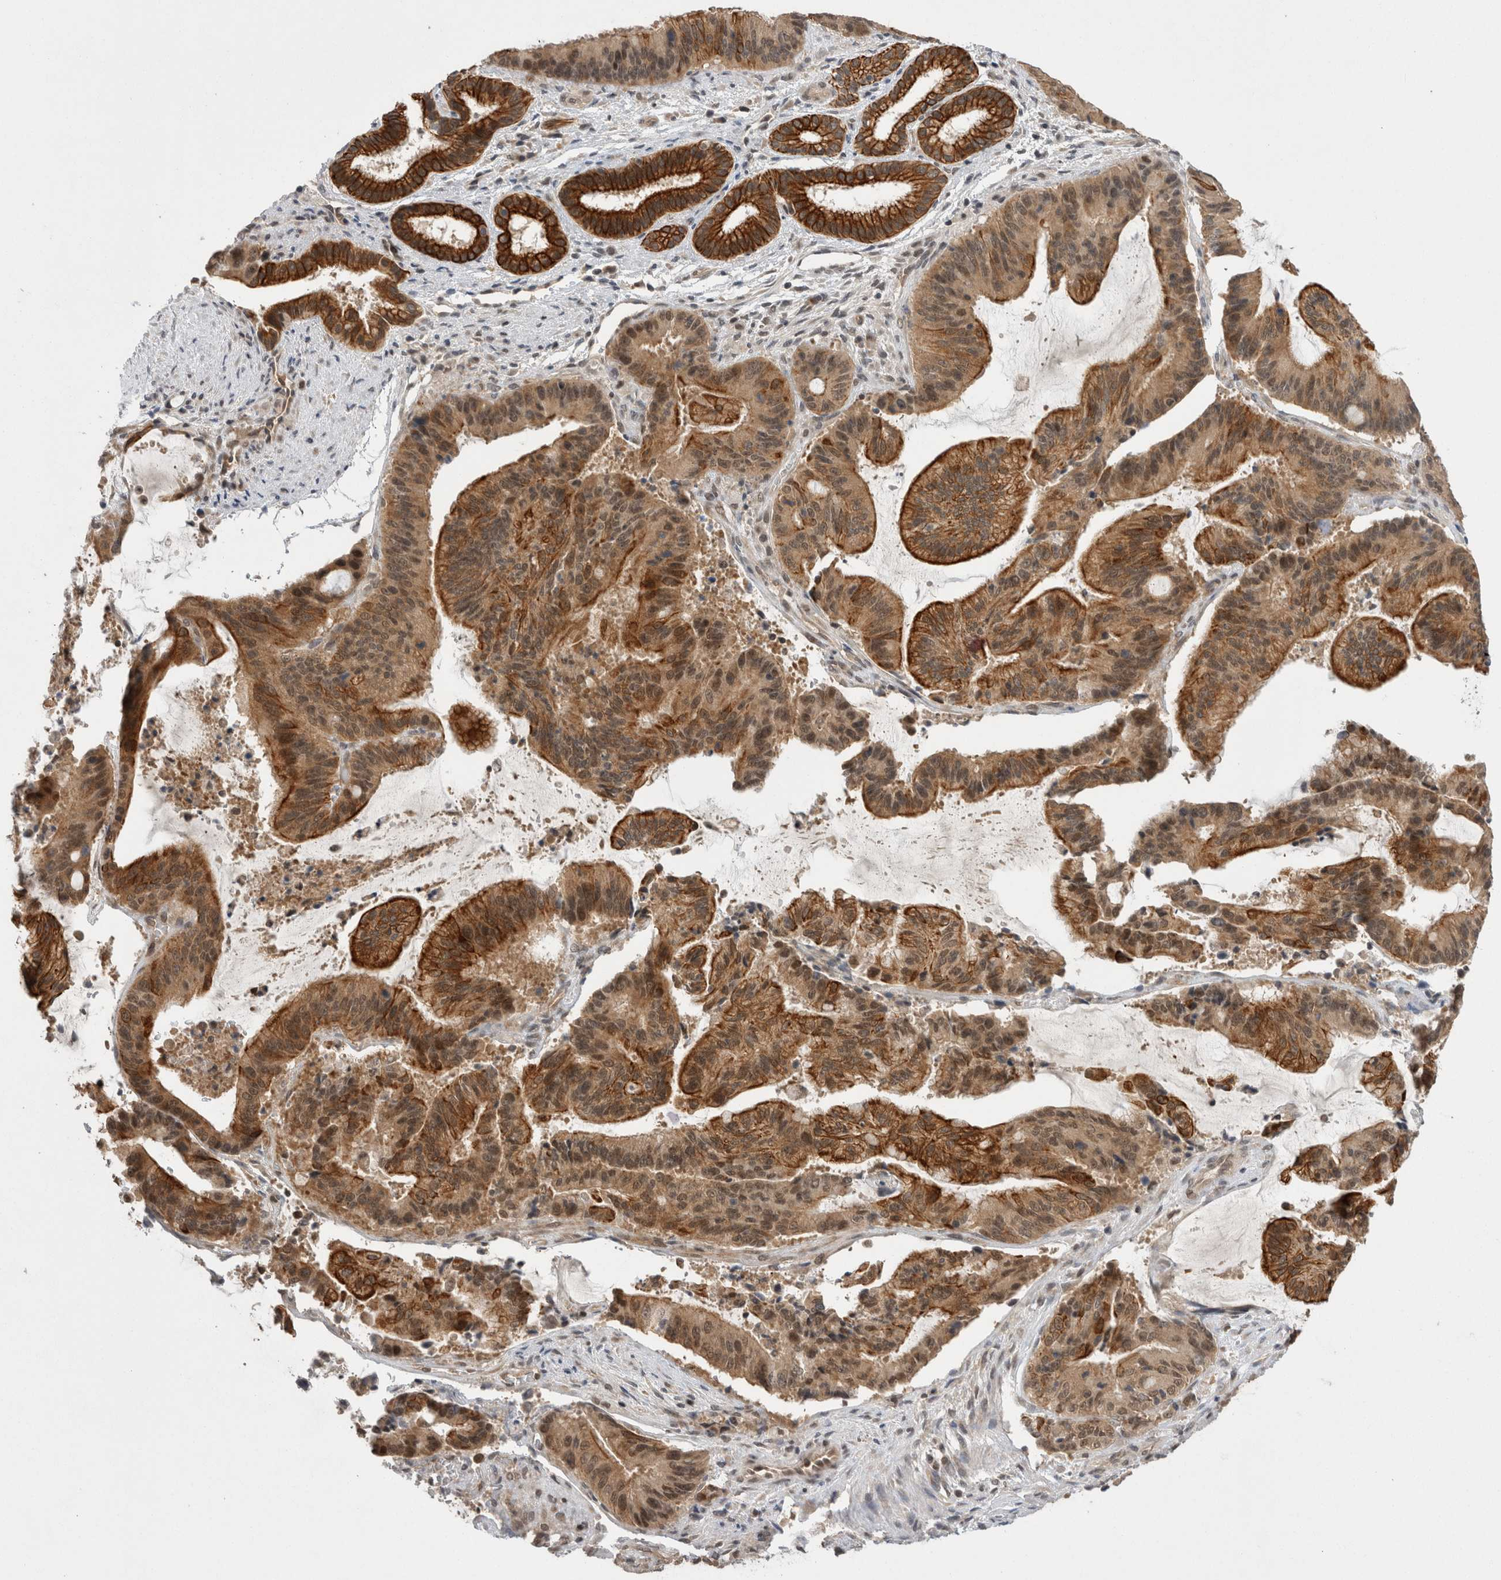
{"staining": {"intensity": "moderate", "quantity": ">75%", "location": "cytoplasmic/membranous,nuclear"}, "tissue": "liver cancer", "cell_type": "Tumor cells", "image_type": "cancer", "snomed": [{"axis": "morphology", "description": "Normal tissue, NOS"}, {"axis": "morphology", "description": "Cholangiocarcinoma"}, {"axis": "topography", "description": "Liver"}, {"axis": "topography", "description": "Peripheral nerve tissue"}], "caption": "A histopathology image of human liver cholangiocarcinoma stained for a protein exhibits moderate cytoplasmic/membranous and nuclear brown staining in tumor cells.", "gene": "ZNF341", "patient": {"sex": "female", "age": 73}}